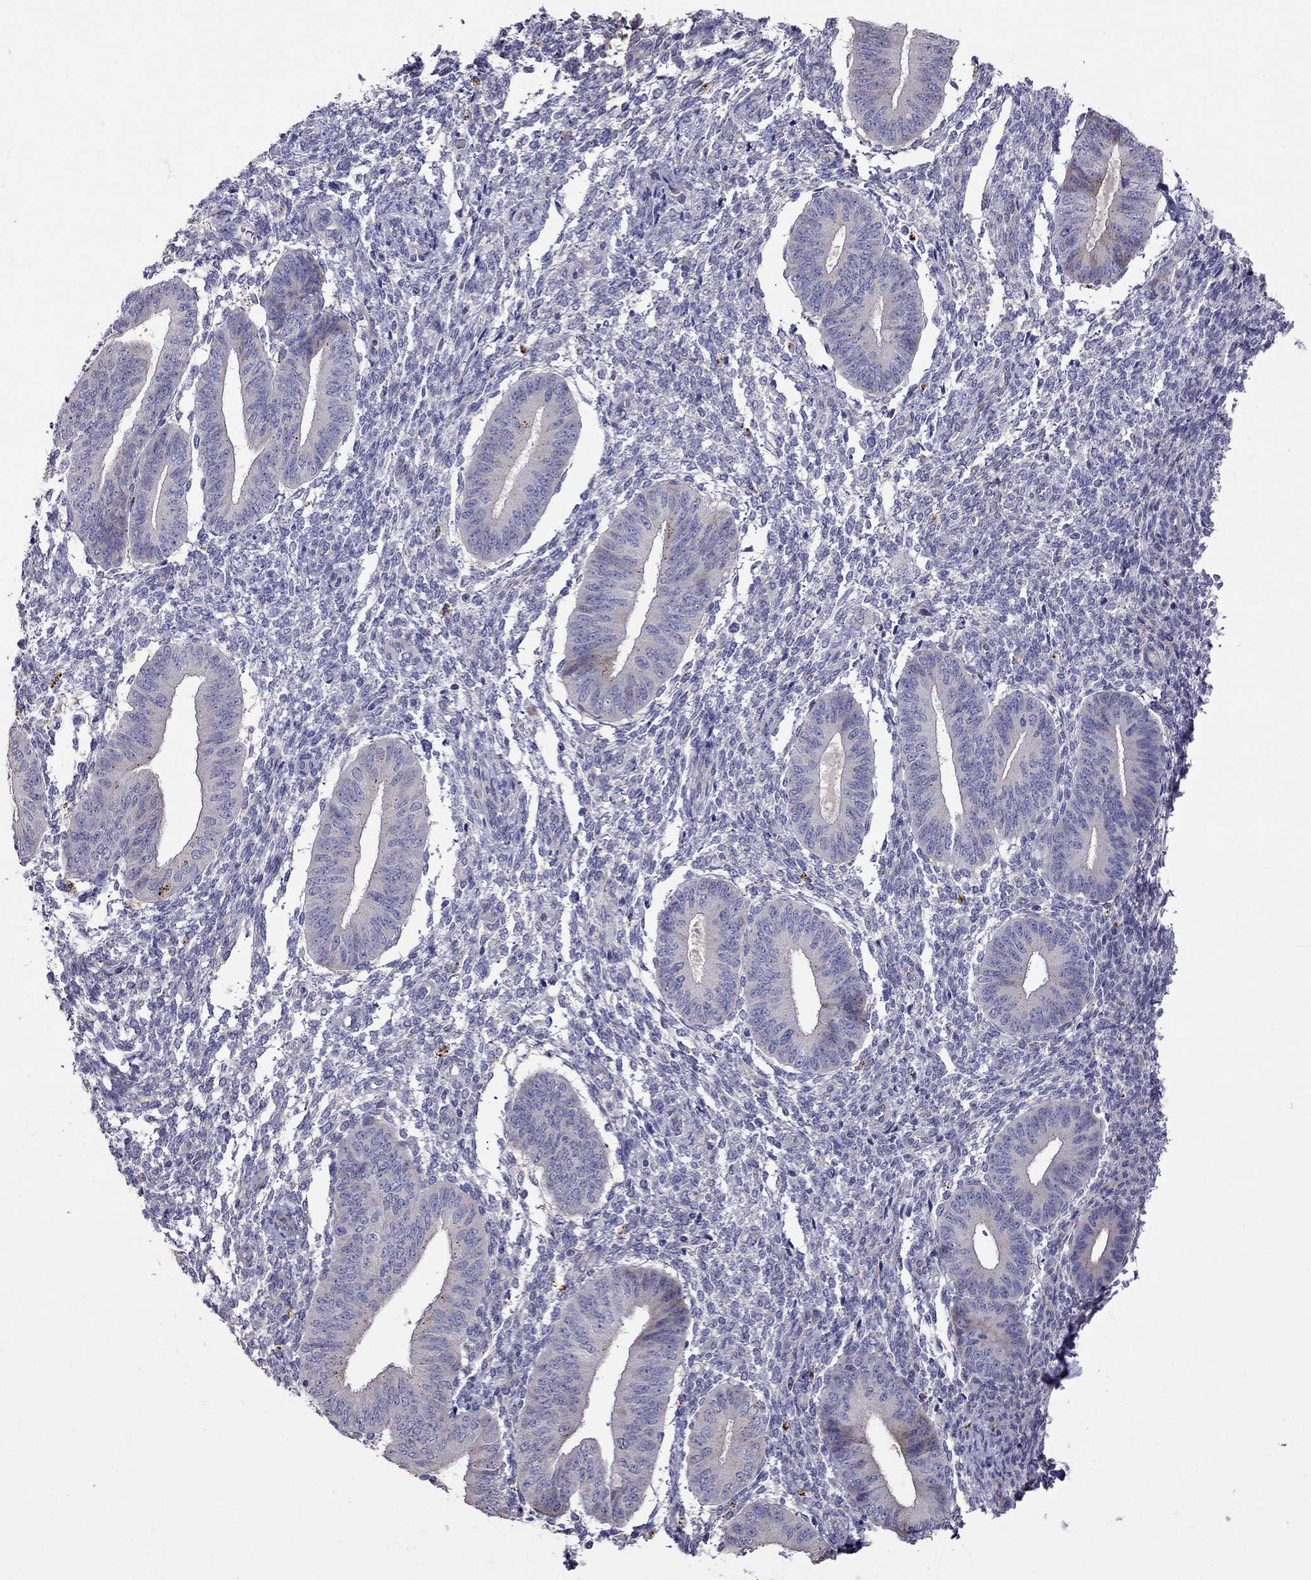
{"staining": {"intensity": "negative", "quantity": "none", "location": "none"}, "tissue": "endometrium", "cell_type": "Cells in endometrial stroma", "image_type": "normal", "snomed": [{"axis": "morphology", "description": "Normal tissue, NOS"}, {"axis": "topography", "description": "Endometrium"}], "caption": "The histopathology image displays no staining of cells in endometrial stroma in benign endometrium.", "gene": "MAGEB4", "patient": {"sex": "female", "age": 47}}